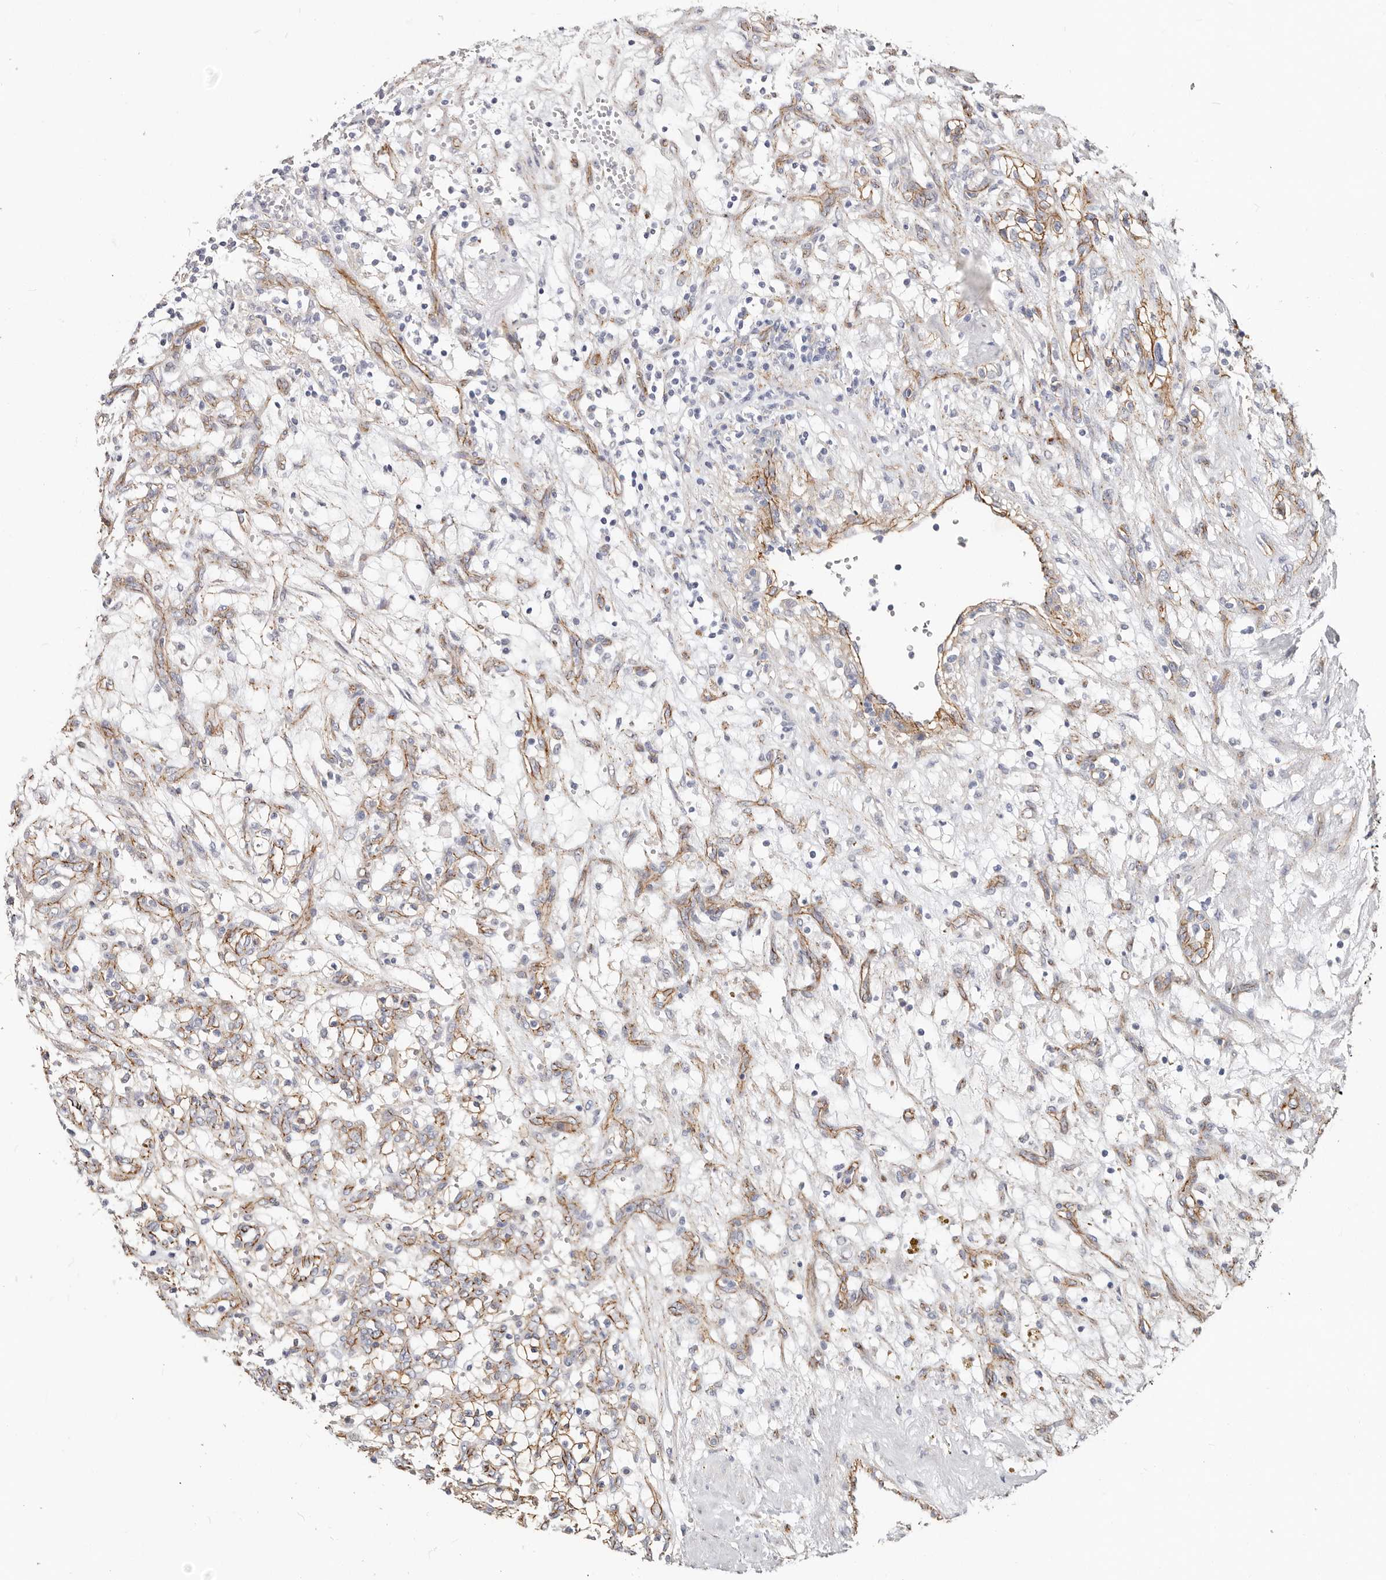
{"staining": {"intensity": "moderate", "quantity": "<25%", "location": "cytoplasmic/membranous"}, "tissue": "renal cancer", "cell_type": "Tumor cells", "image_type": "cancer", "snomed": [{"axis": "morphology", "description": "Adenocarcinoma, NOS"}, {"axis": "topography", "description": "Kidney"}], "caption": "The image shows immunohistochemical staining of renal cancer. There is moderate cytoplasmic/membranous staining is present in approximately <25% of tumor cells.", "gene": "CTNNB1", "patient": {"sex": "female", "age": 57}}